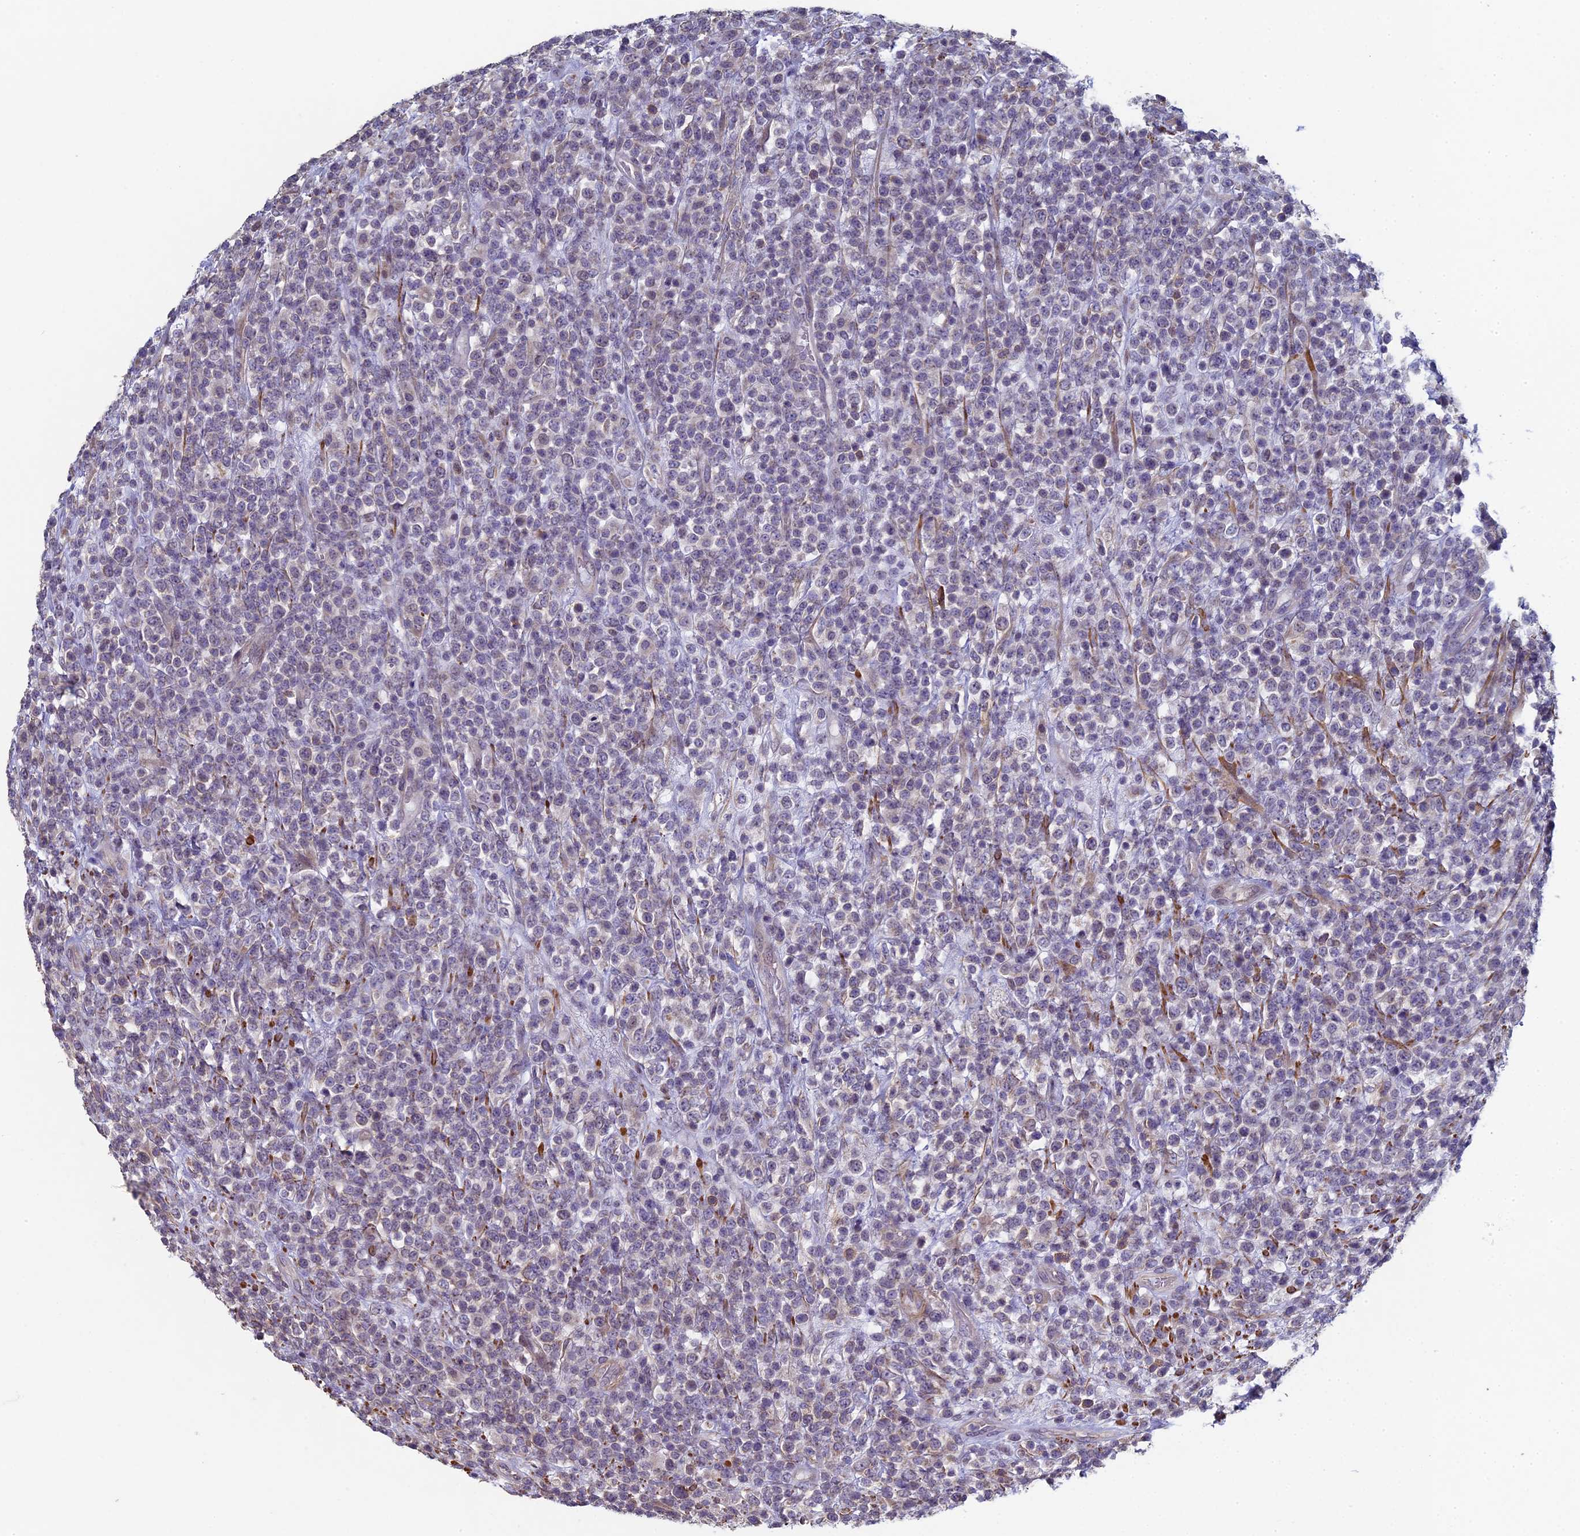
{"staining": {"intensity": "negative", "quantity": "none", "location": "none"}, "tissue": "lymphoma", "cell_type": "Tumor cells", "image_type": "cancer", "snomed": [{"axis": "morphology", "description": "Malignant lymphoma, non-Hodgkin's type, High grade"}, {"axis": "topography", "description": "Colon"}], "caption": "Image shows no significant protein positivity in tumor cells of lymphoma.", "gene": "DIXDC1", "patient": {"sex": "female", "age": 53}}